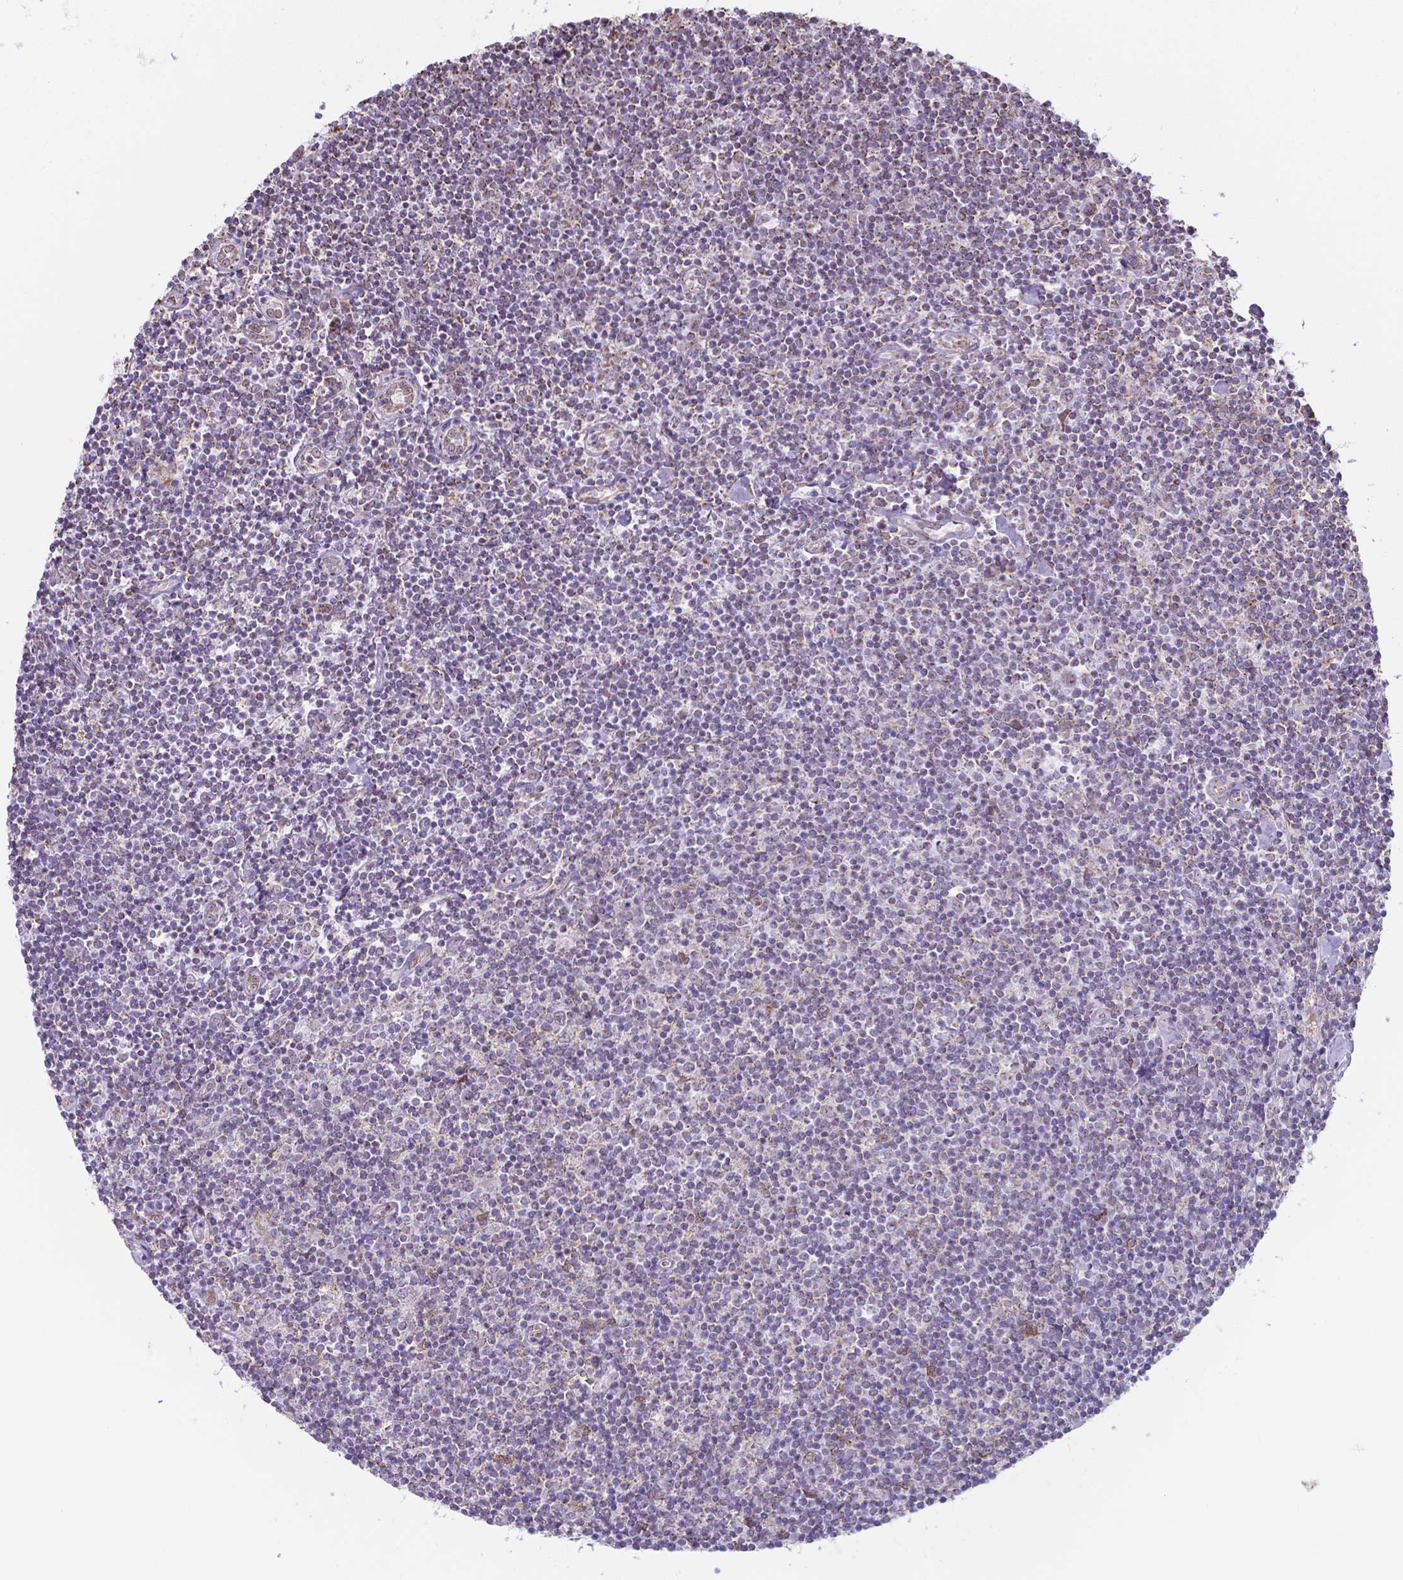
{"staining": {"intensity": "negative", "quantity": "none", "location": "none"}, "tissue": "lymphoma", "cell_type": "Tumor cells", "image_type": "cancer", "snomed": [{"axis": "morphology", "description": "Hodgkin's disease, NOS"}, {"axis": "topography", "description": "Lymph node"}], "caption": "An image of human Hodgkin's disease is negative for staining in tumor cells.", "gene": "FAM114A1", "patient": {"sex": "male", "age": 40}}